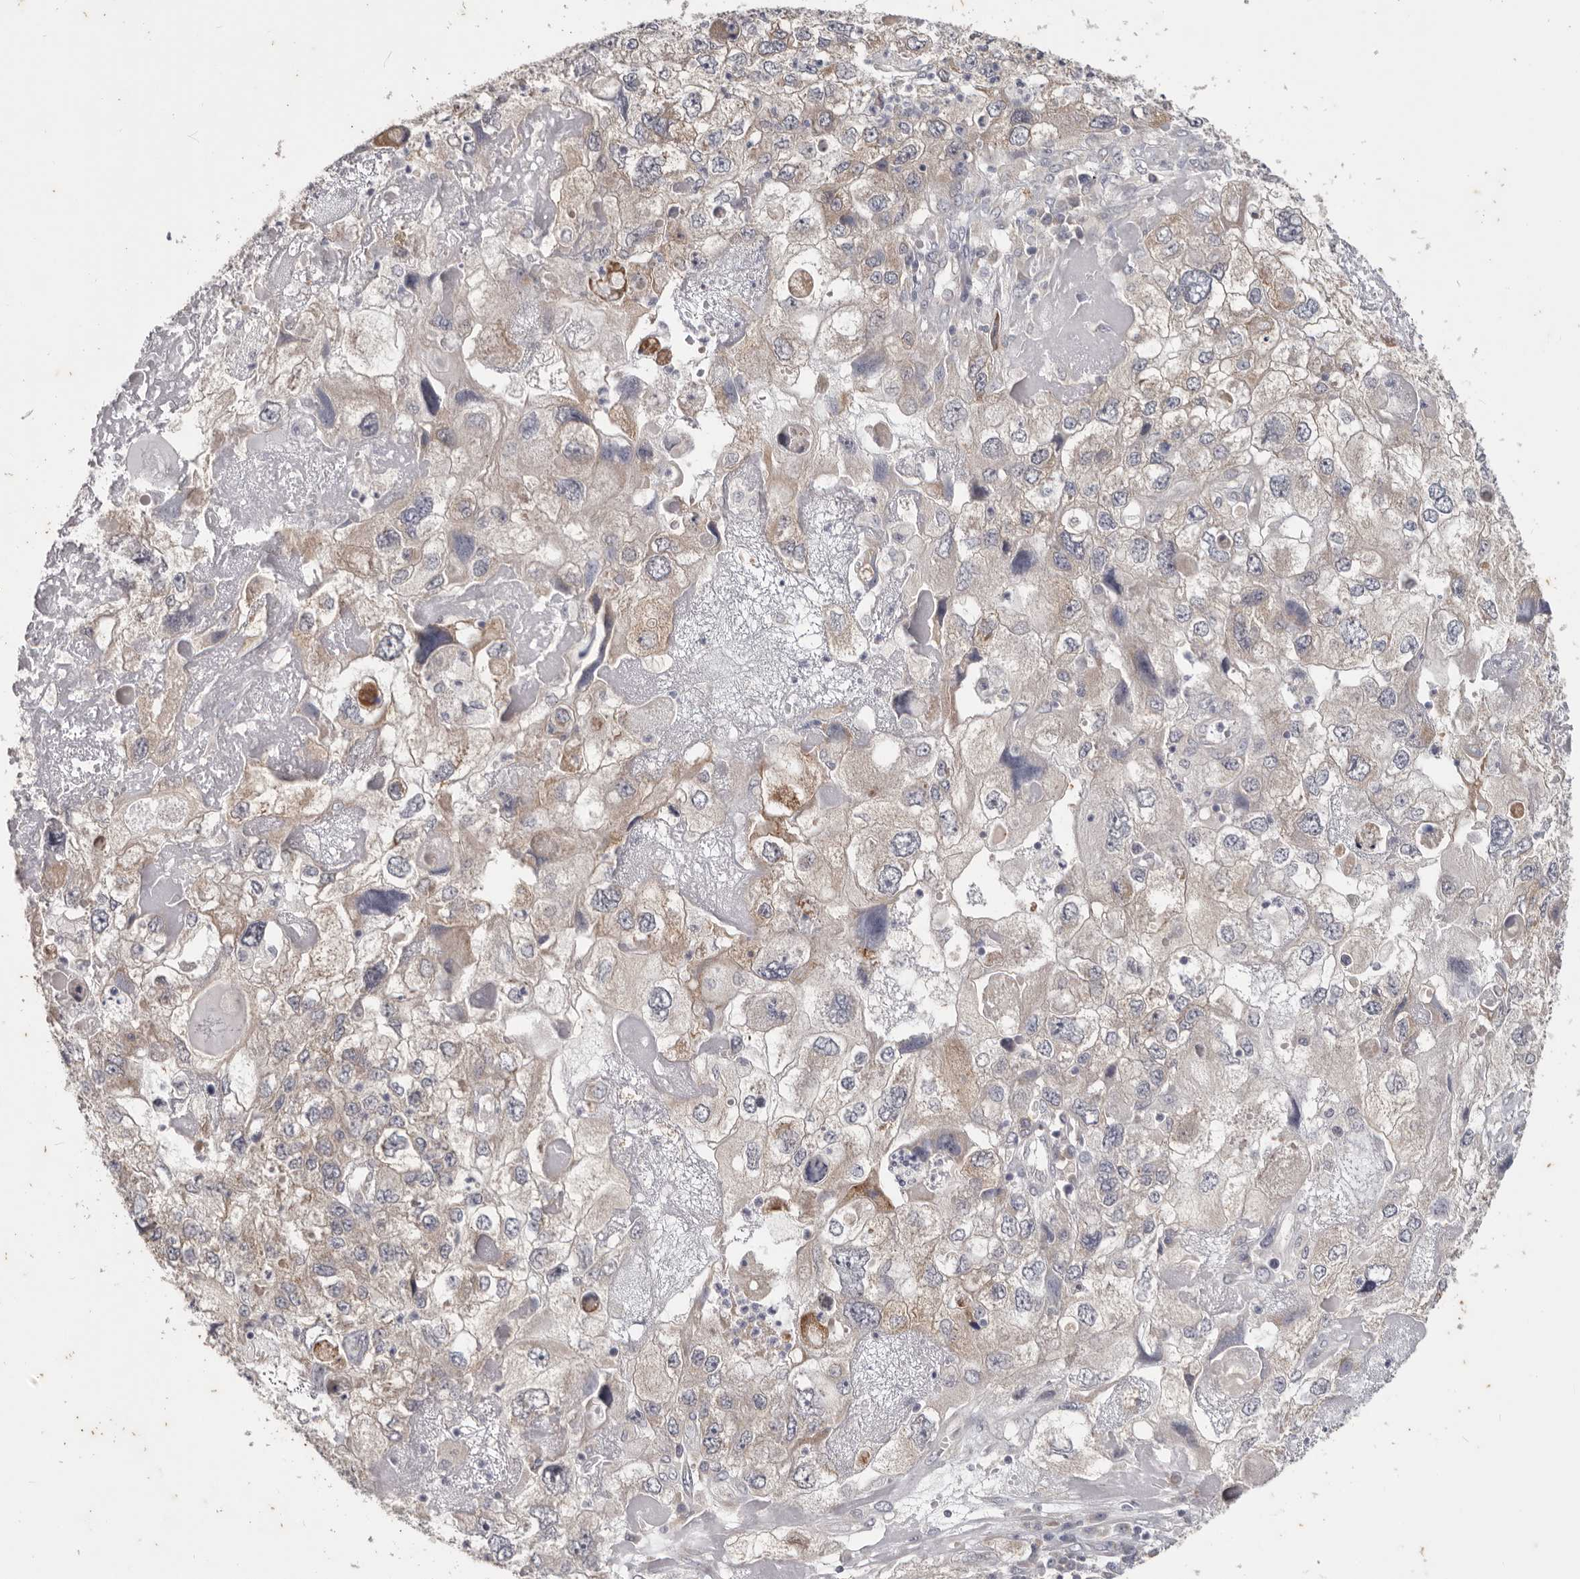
{"staining": {"intensity": "weak", "quantity": "<25%", "location": "cytoplasmic/membranous"}, "tissue": "endometrial cancer", "cell_type": "Tumor cells", "image_type": "cancer", "snomed": [{"axis": "morphology", "description": "Adenocarcinoma, NOS"}, {"axis": "topography", "description": "Endometrium"}], "caption": "High power microscopy histopathology image of an immunohistochemistry (IHC) photomicrograph of adenocarcinoma (endometrial), revealing no significant staining in tumor cells.", "gene": "WDR77", "patient": {"sex": "female", "age": 49}}